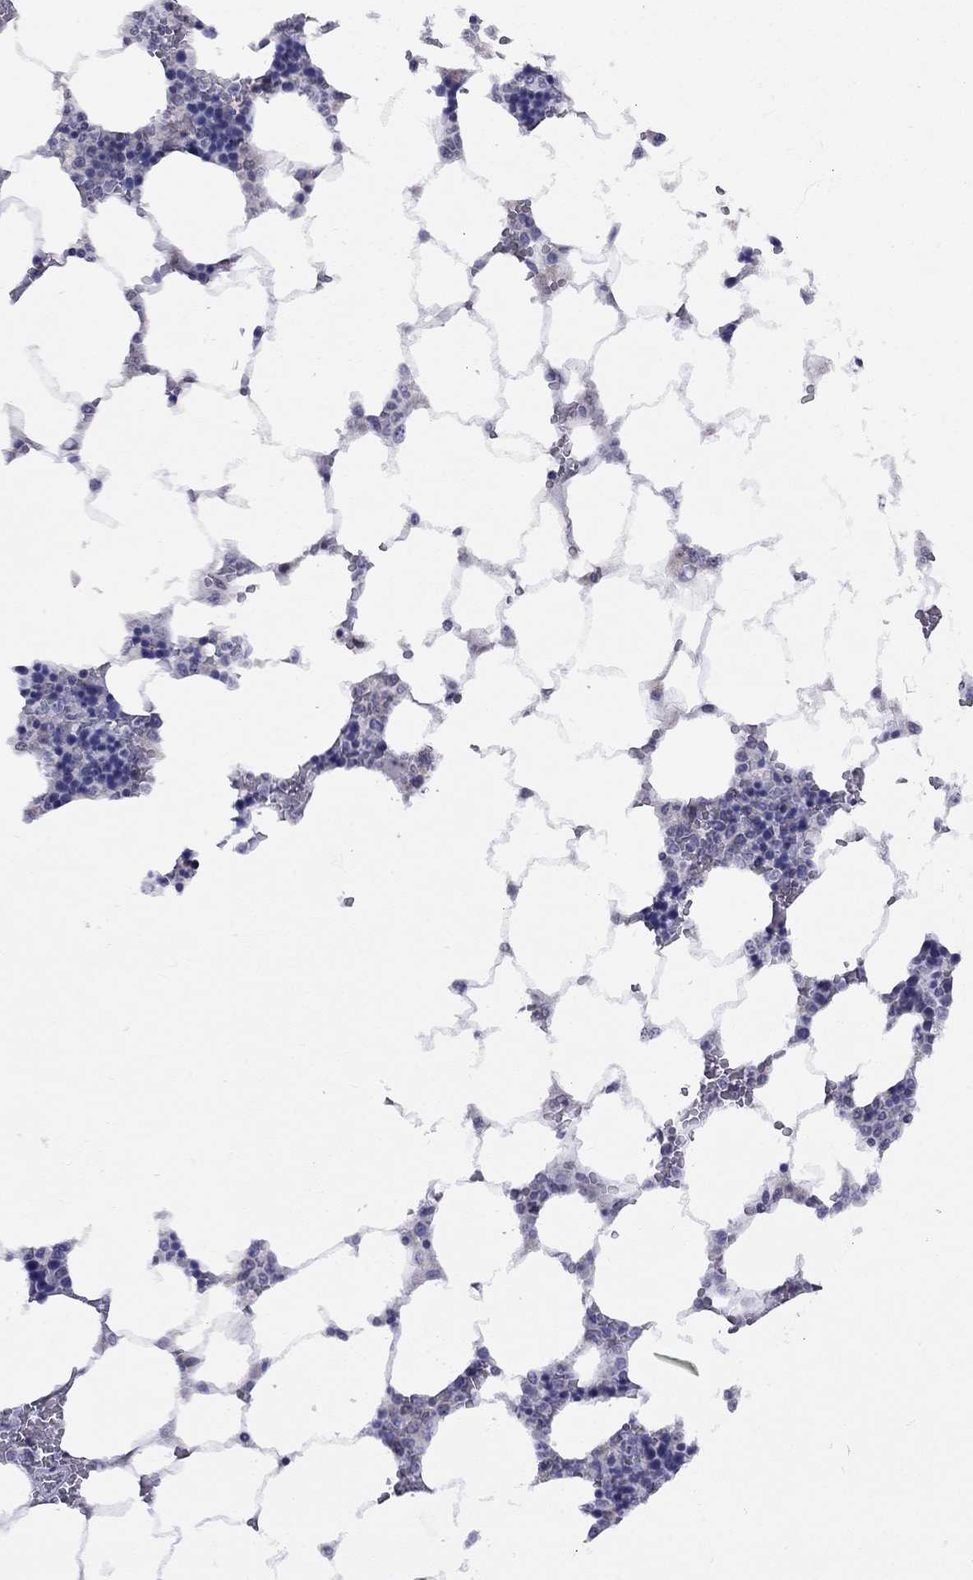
{"staining": {"intensity": "negative", "quantity": "none", "location": "none"}, "tissue": "bone marrow", "cell_type": "Hematopoietic cells", "image_type": "normal", "snomed": [{"axis": "morphology", "description": "Normal tissue, NOS"}, {"axis": "topography", "description": "Bone marrow"}], "caption": "Photomicrograph shows no significant protein expression in hematopoietic cells of normal bone marrow. (Stains: DAB (3,3'-diaminobenzidine) immunohistochemistry (IHC) with hematoxylin counter stain, Microscopy: brightfield microscopy at high magnification).", "gene": "HES5", "patient": {"sex": "male", "age": 63}}